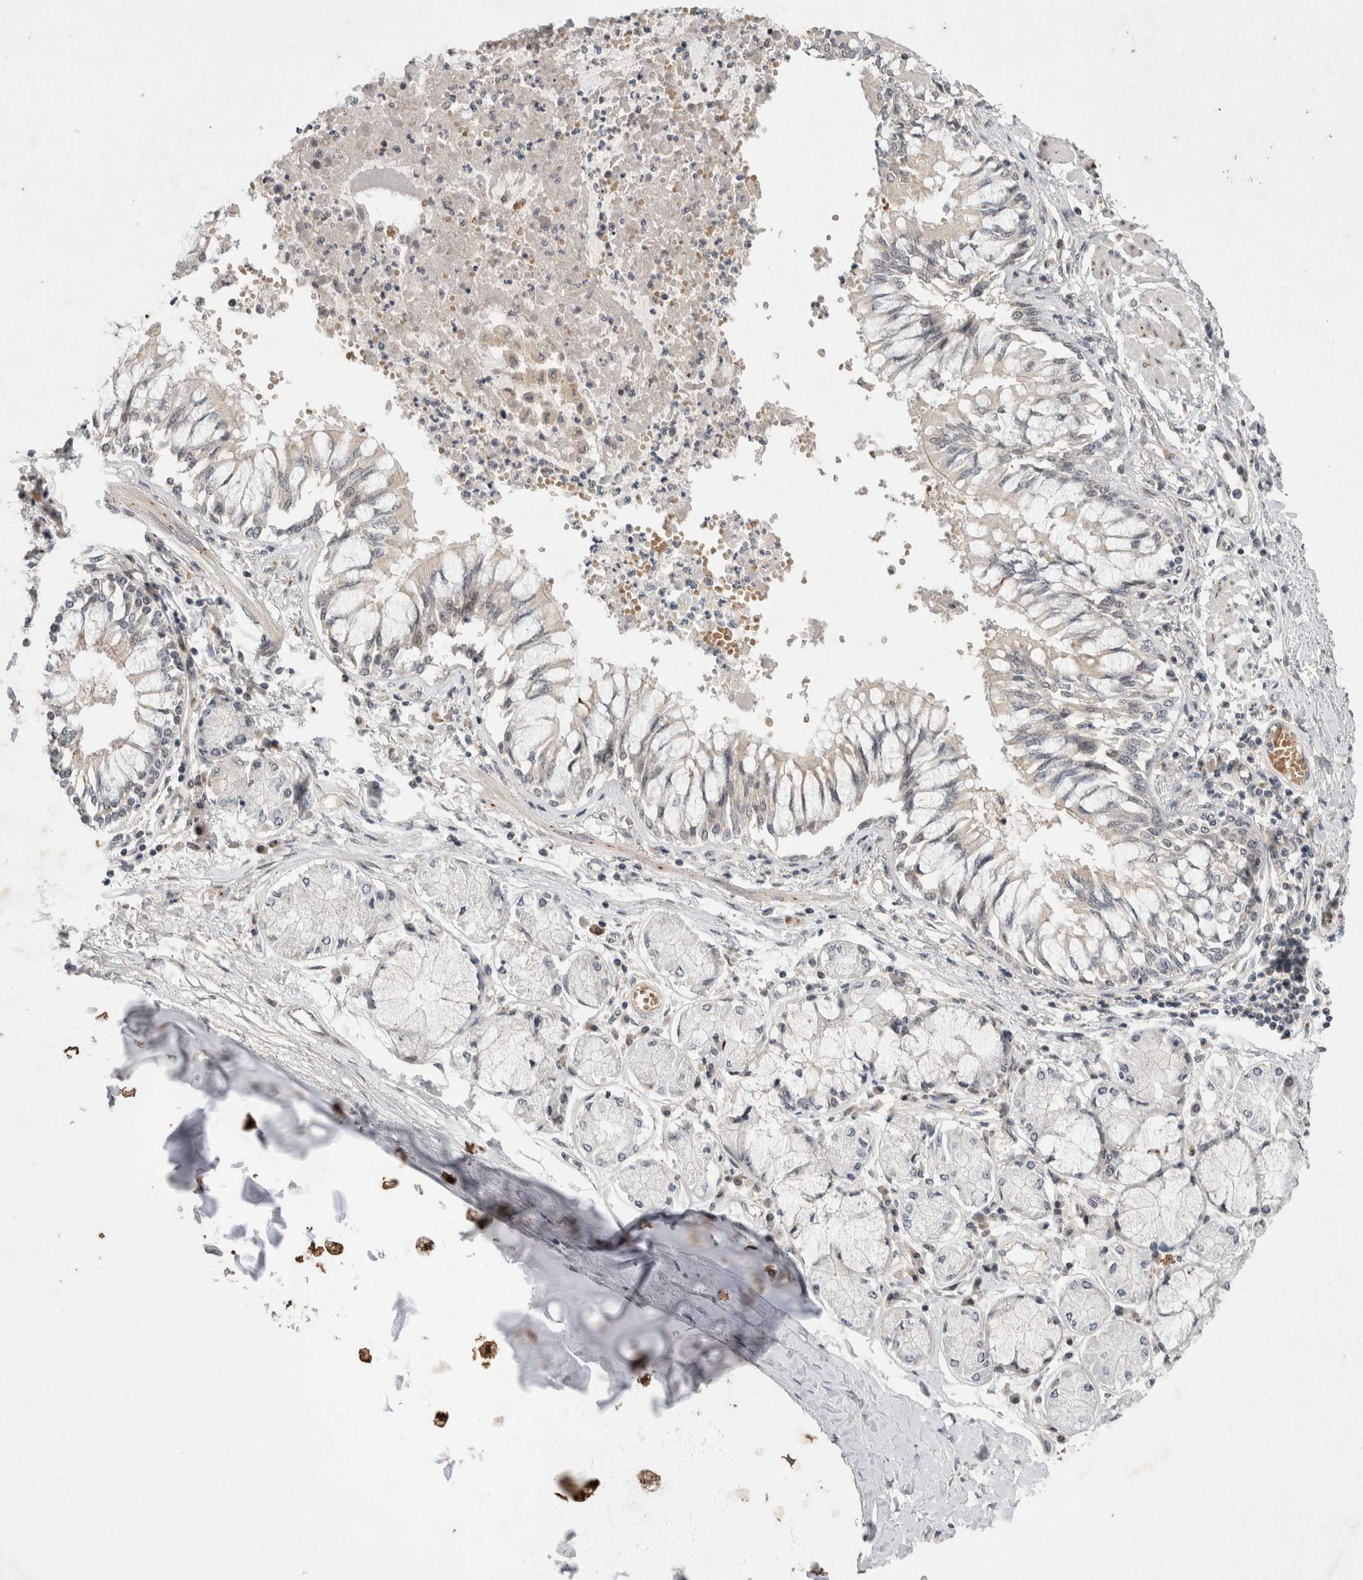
{"staining": {"intensity": "moderate", "quantity": "25%-75%", "location": "cytoplasmic/membranous,nuclear"}, "tissue": "bronchus", "cell_type": "Respiratory epithelial cells", "image_type": "normal", "snomed": [{"axis": "morphology", "description": "Normal tissue, NOS"}, {"axis": "topography", "description": "Cartilage tissue"}, {"axis": "topography", "description": "Bronchus"}, {"axis": "topography", "description": "Lung"}], "caption": "Respiratory epithelial cells exhibit moderate cytoplasmic/membranous,nuclear expression in about 25%-75% of cells in unremarkable bronchus.", "gene": "STK11", "patient": {"sex": "female", "age": 49}}